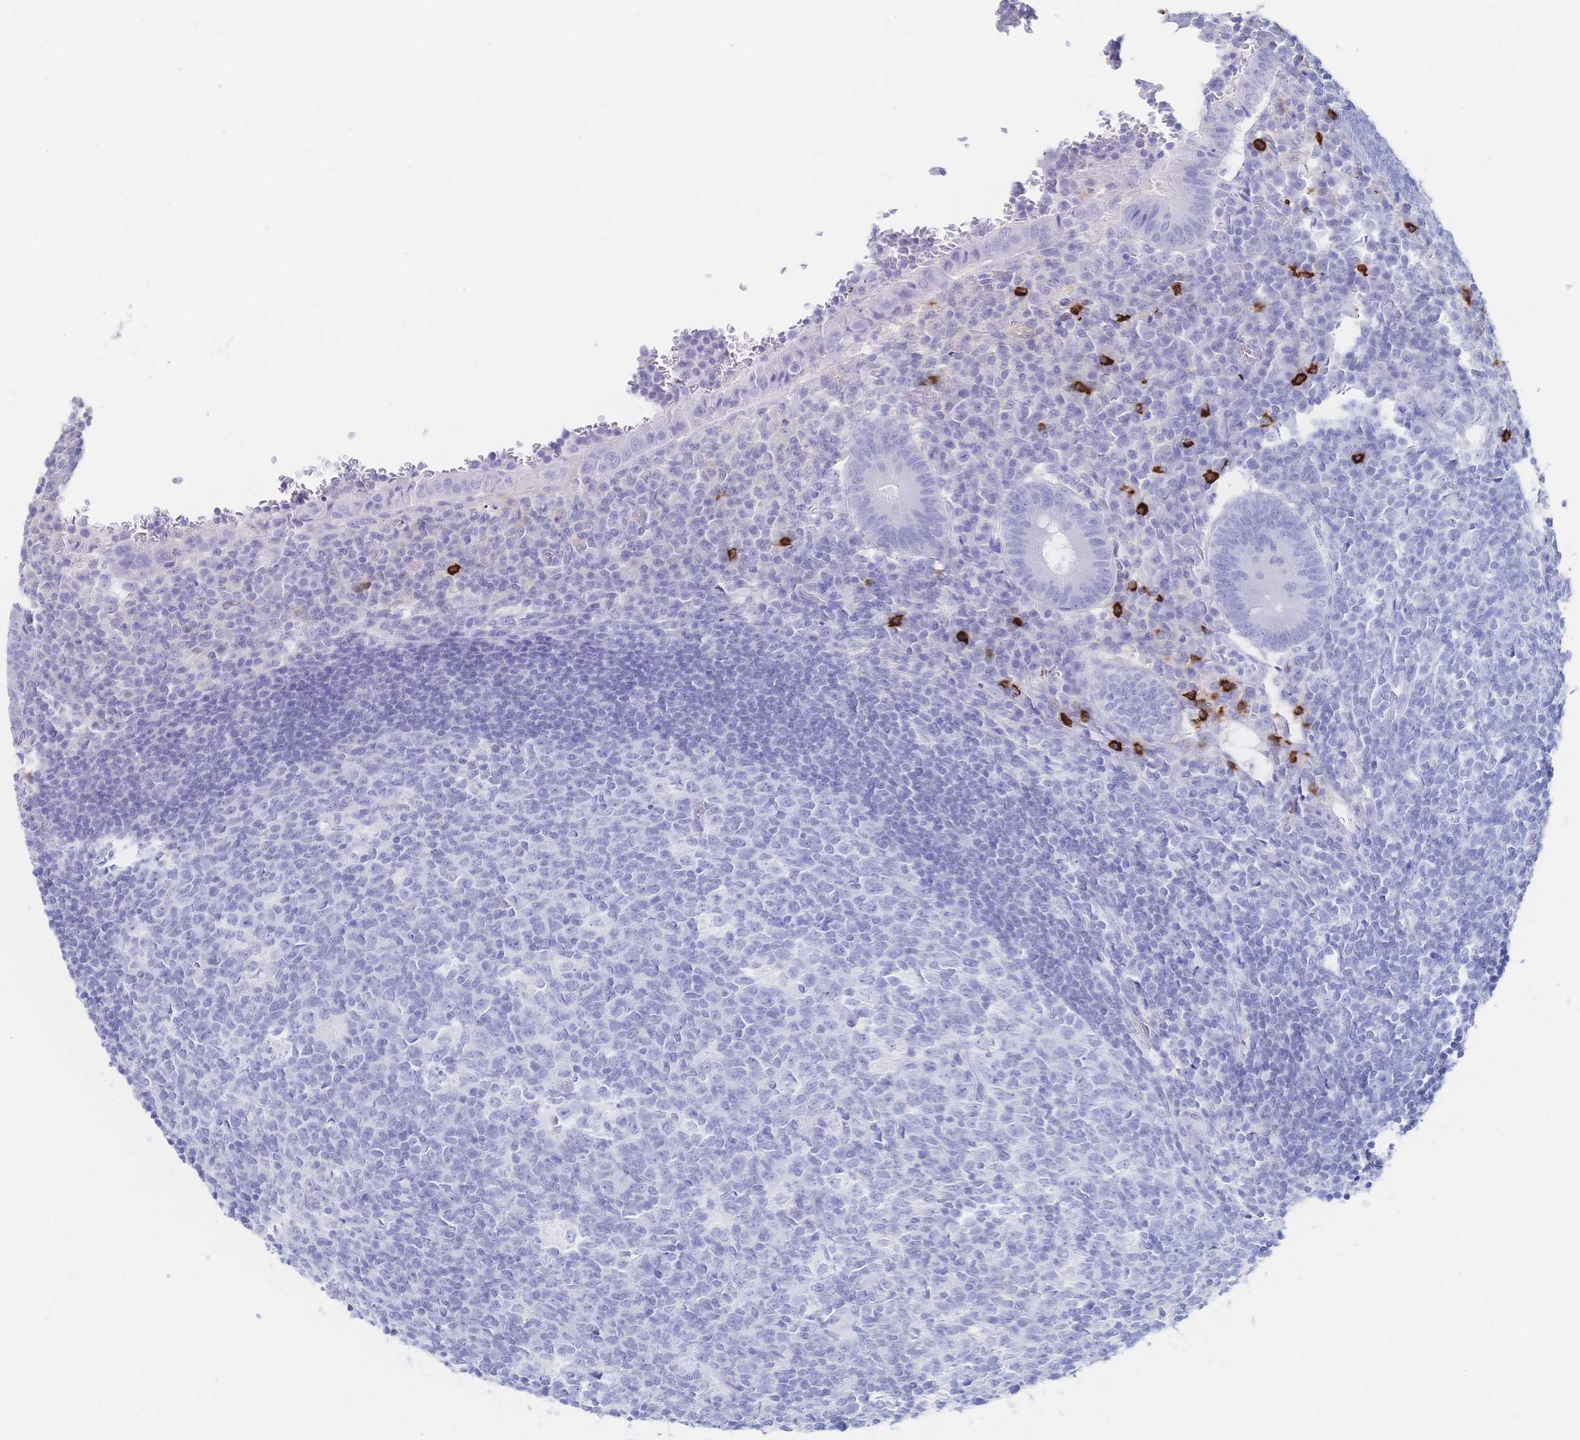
{"staining": {"intensity": "negative", "quantity": "none", "location": "none"}, "tissue": "appendix", "cell_type": "Glandular cells", "image_type": "normal", "snomed": [{"axis": "morphology", "description": "Normal tissue, NOS"}, {"axis": "topography", "description": "Appendix"}], "caption": "Appendix stained for a protein using immunohistochemistry (IHC) exhibits no staining glandular cells.", "gene": "IL2RB", "patient": {"sex": "male", "age": 18}}